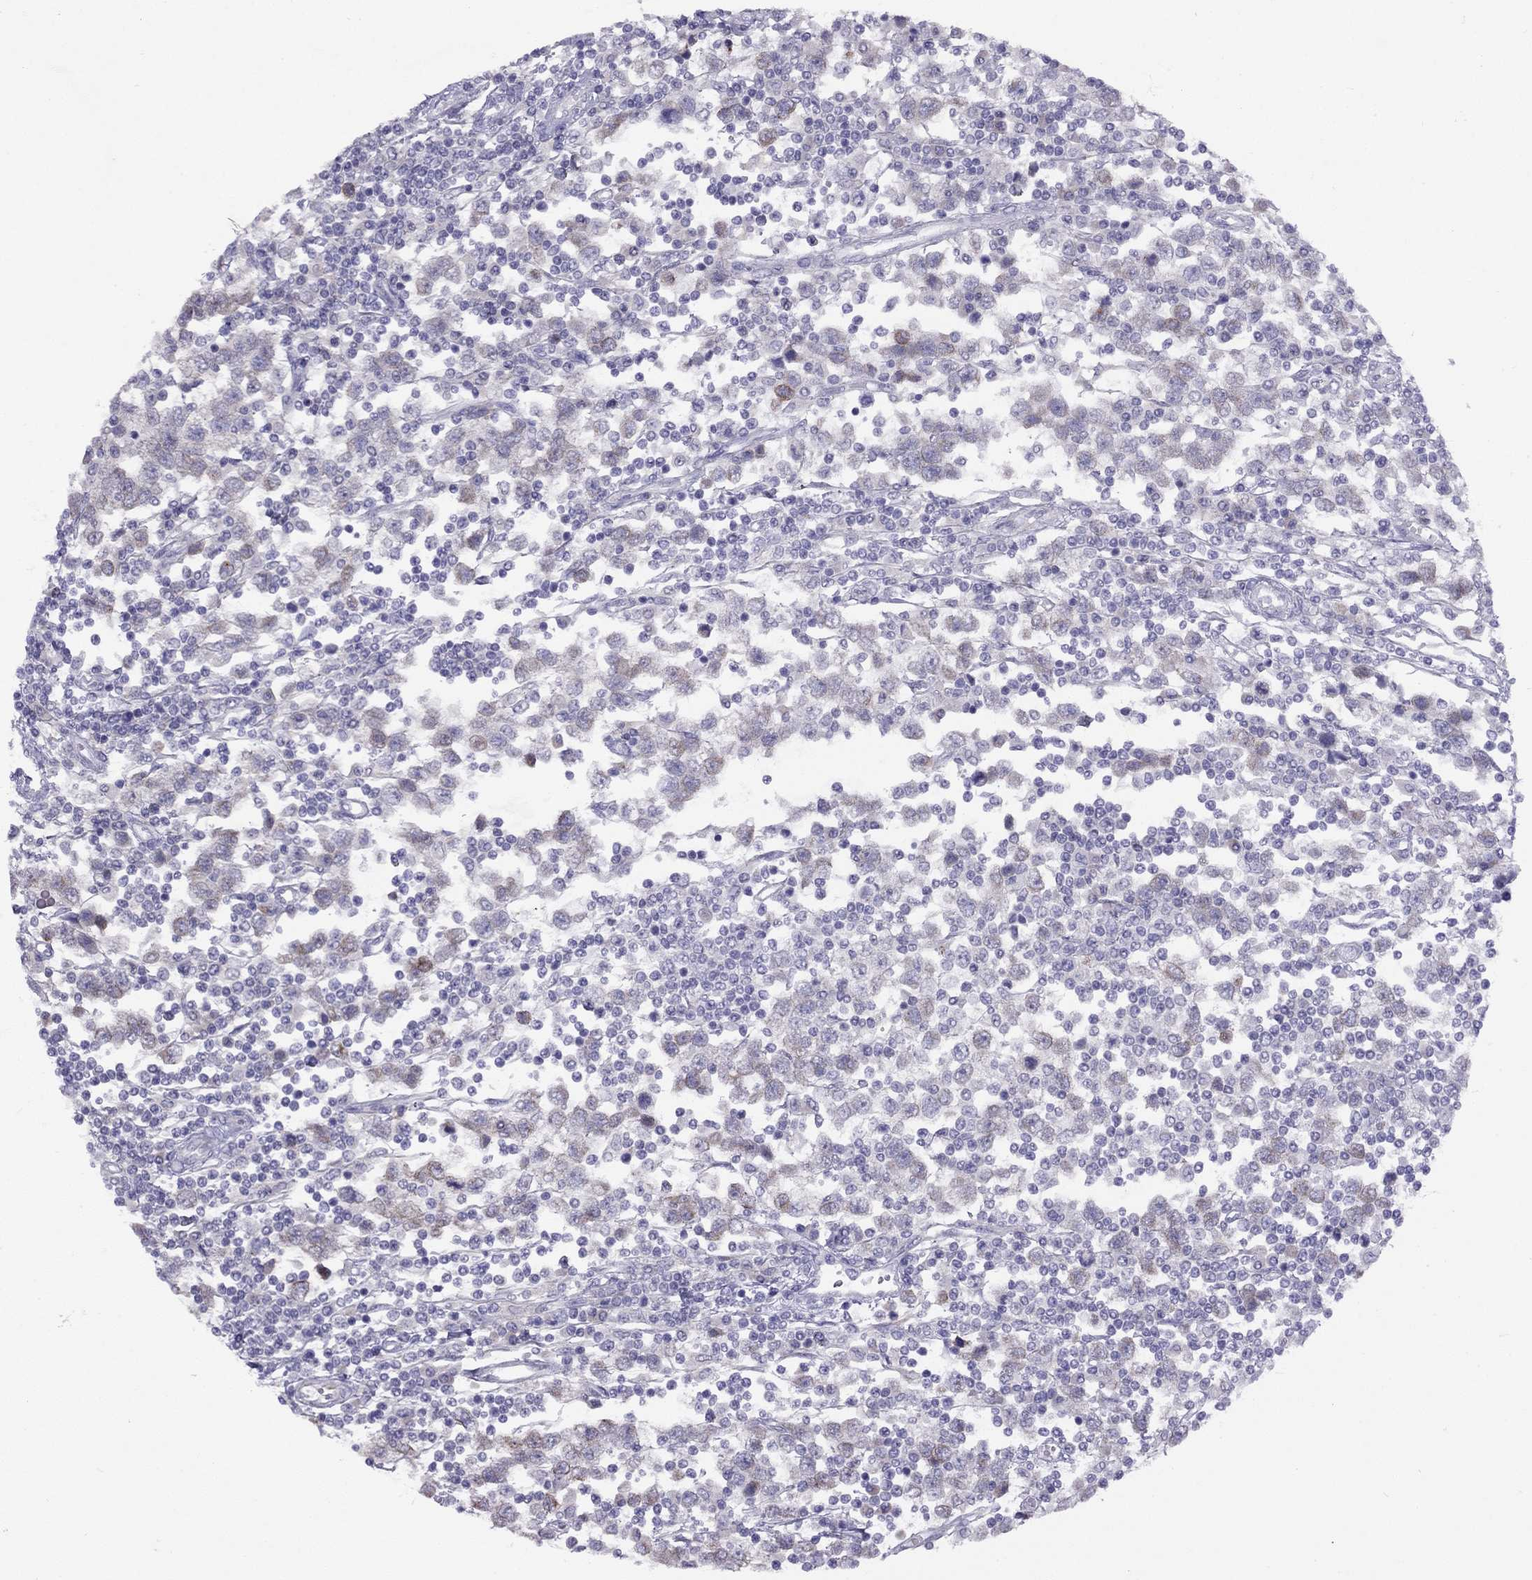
{"staining": {"intensity": "moderate", "quantity": "<25%", "location": "cytoplasmic/membranous"}, "tissue": "testis cancer", "cell_type": "Tumor cells", "image_type": "cancer", "snomed": [{"axis": "morphology", "description": "Seminoma, NOS"}, {"axis": "topography", "description": "Testis"}], "caption": "Protein analysis of testis cancer (seminoma) tissue displays moderate cytoplasmic/membranous staining in approximately <25% of tumor cells. (DAB (3,3'-diaminobenzidine) IHC with brightfield microscopy, high magnification).", "gene": "CPNE4", "patient": {"sex": "male", "age": 34}}